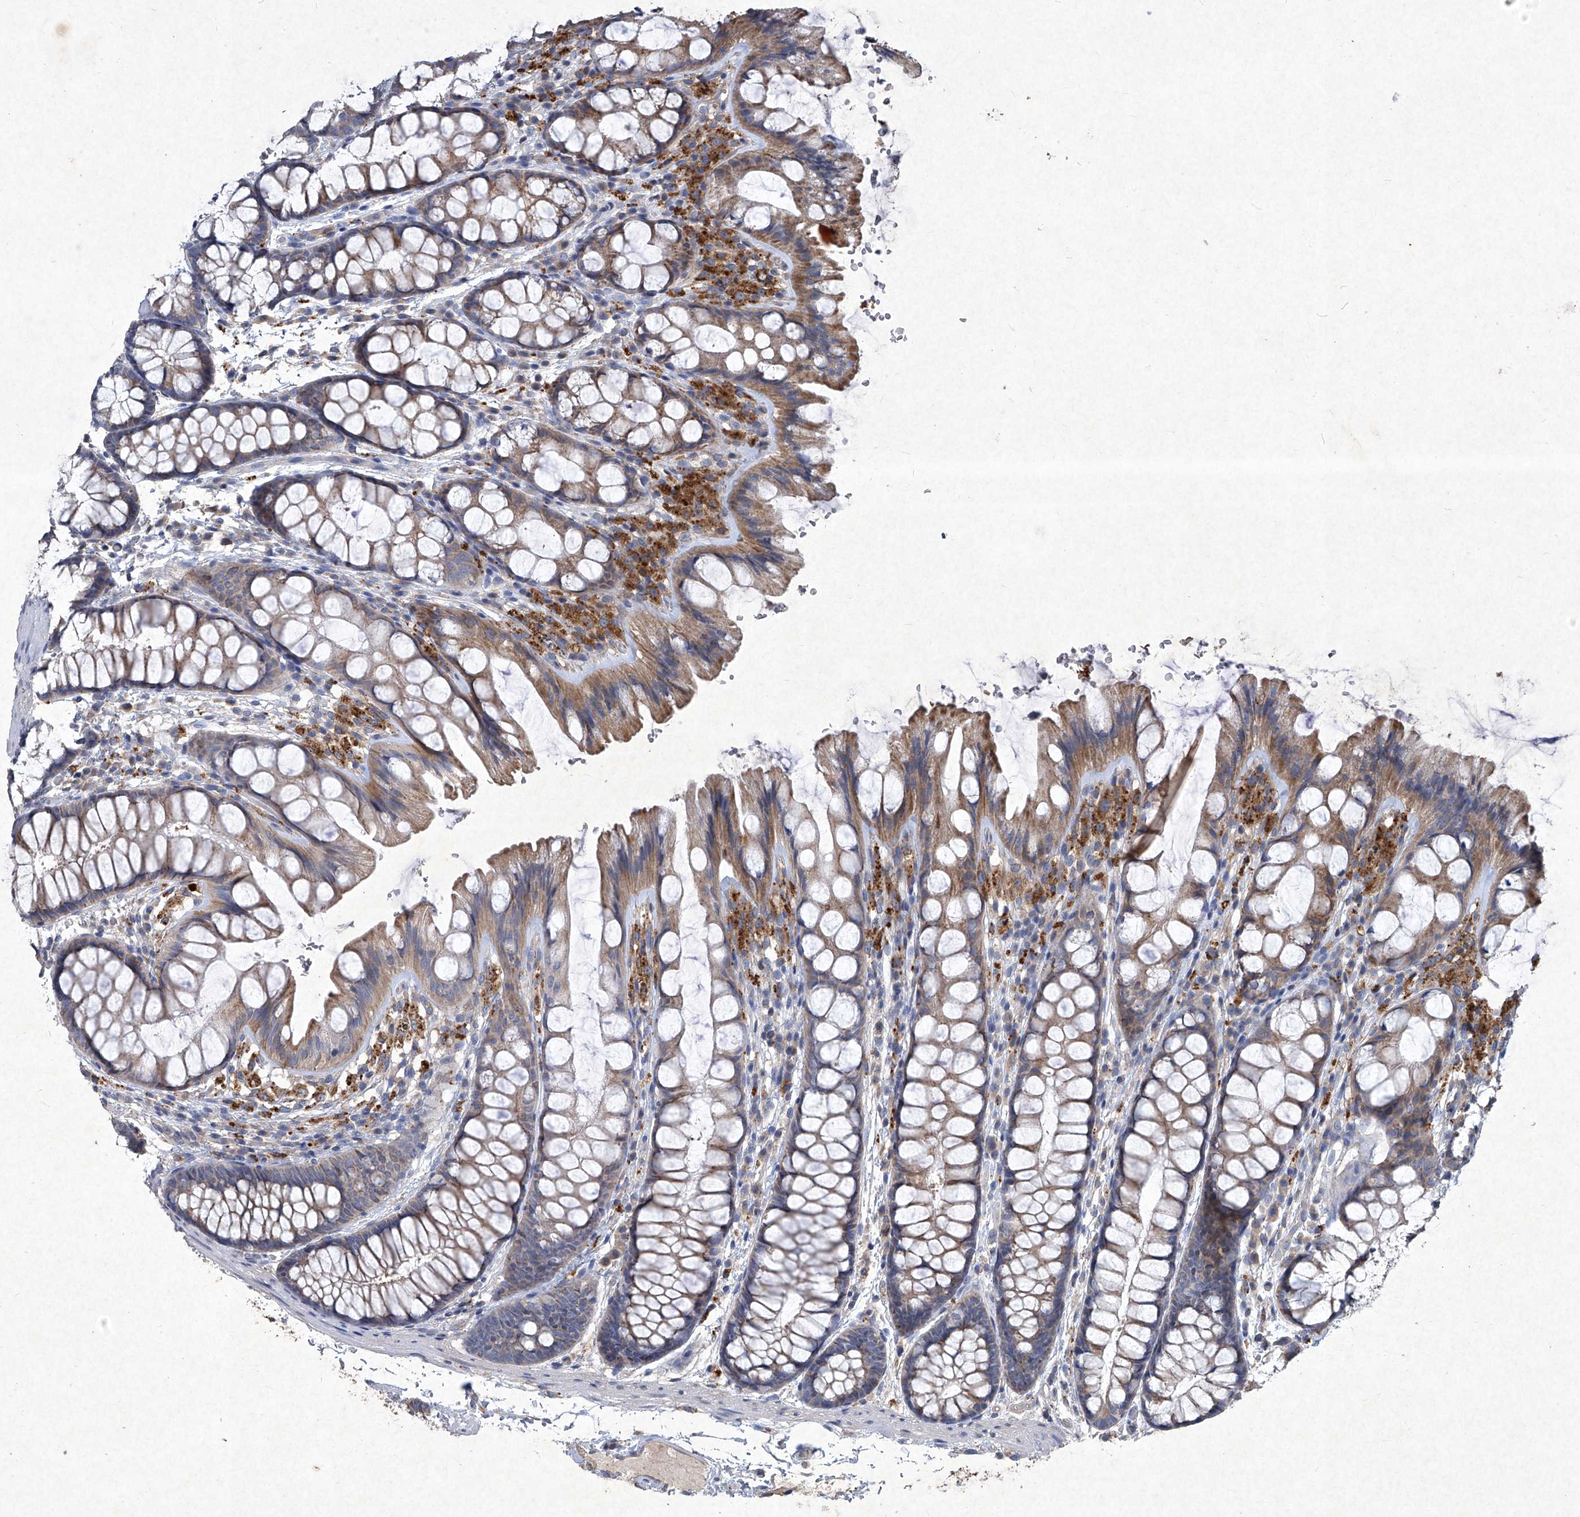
{"staining": {"intensity": "weak", "quantity": ">75%", "location": "cytoplasmic/membranous"}, "tissue": "colon", "cell_type": "Endothelial cells", "image_type": "normal", "snomed": [{"axis": "morphology", "description": "Normal tissue, NOS"}, {"axis": "topography", "description": "Colon"}], "caption": "Immunohistochemistry (IHC) histopathology image of benign colon: colon stained using immunohistochemistry exhibits low levels of weak protein expression localized specifically in the cytoplasmic/membranous of endothelial cells, appearing as a cytoplasmic/membranous brown color.", "gene": "MED16", "patient": {"sex": "male", "age": 47}}